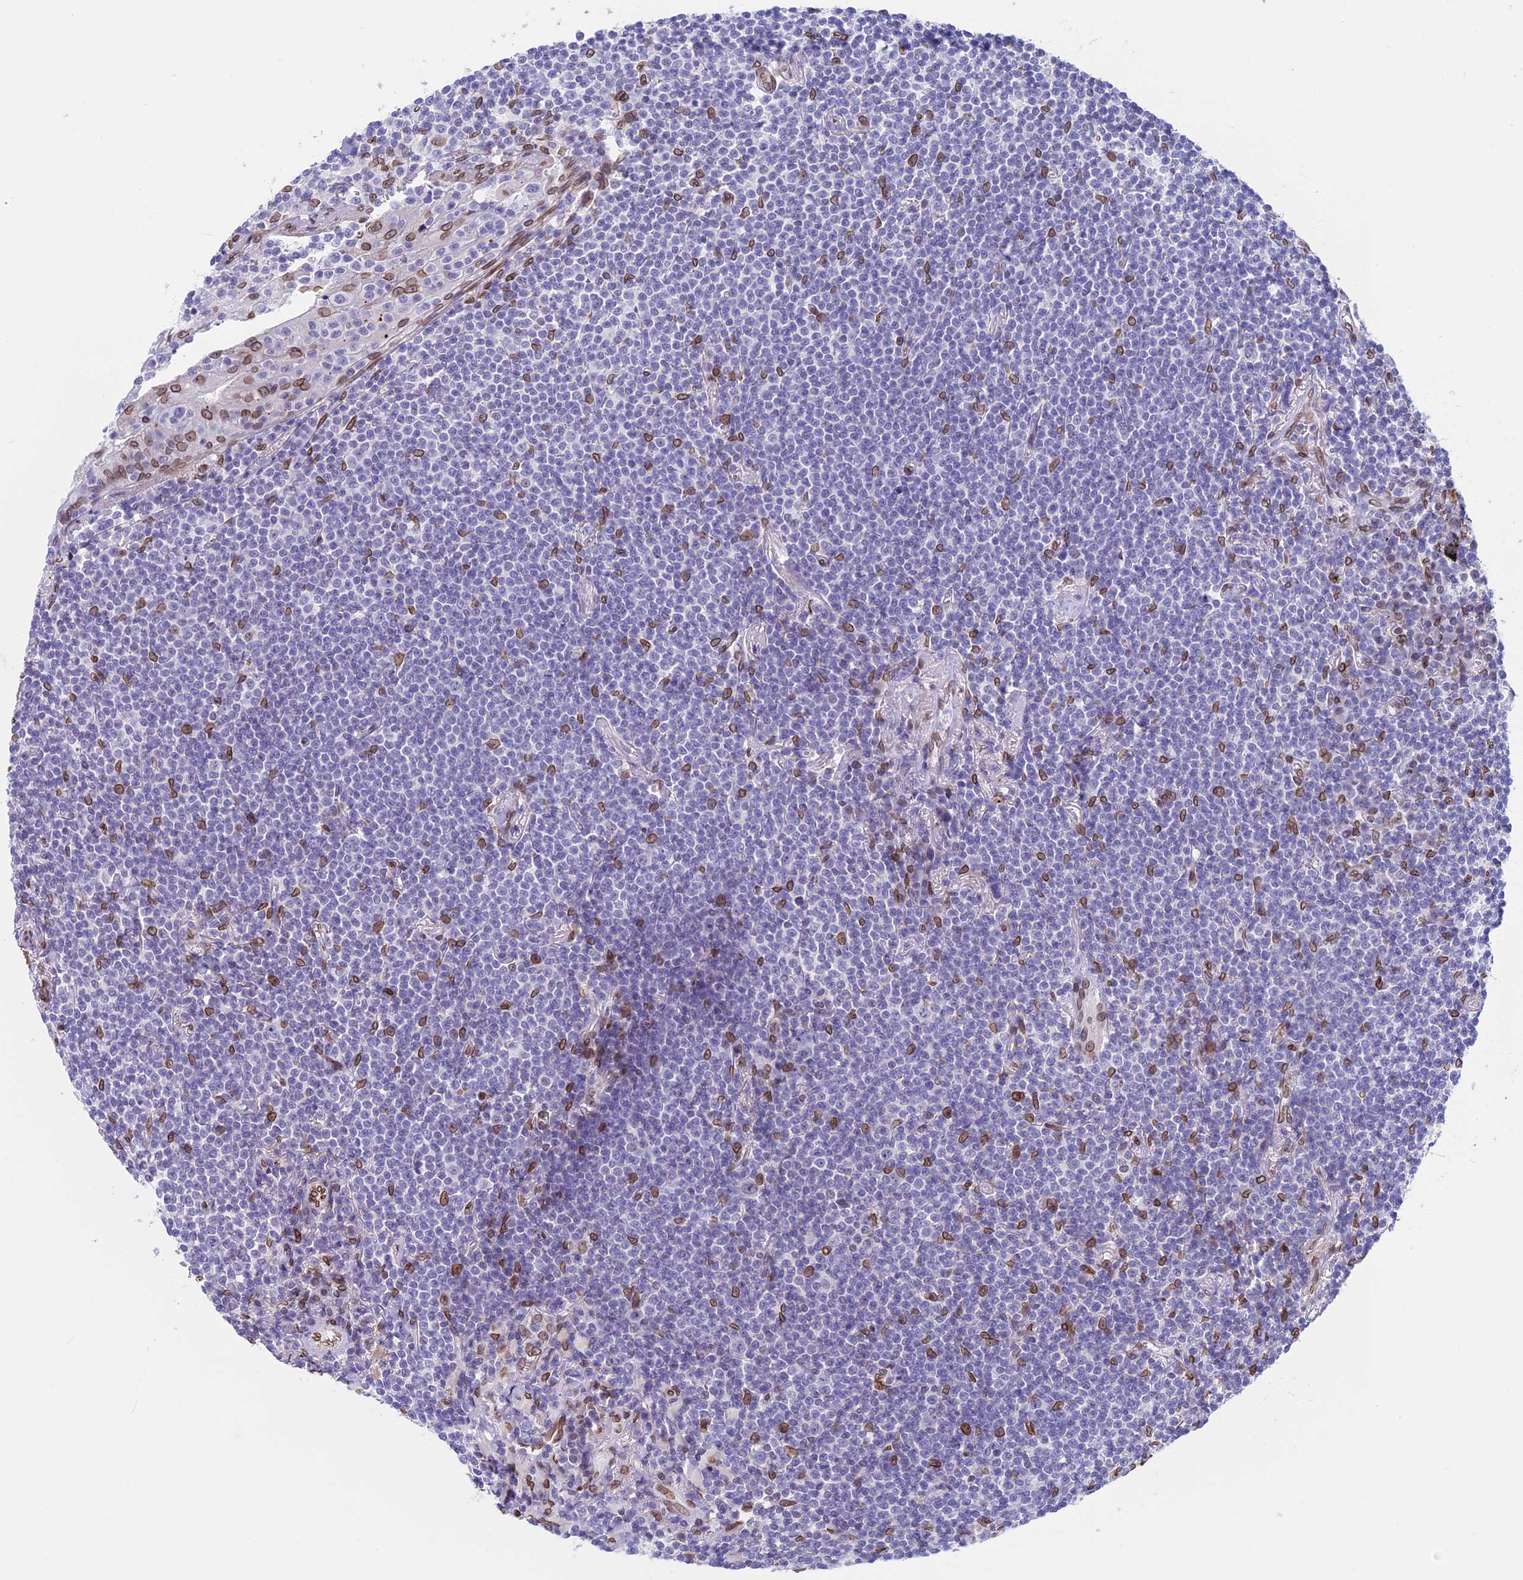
{"staining": {"intensity": "negative", "quantity": "none", "location": "none"}, "tissue": "lymphoma", "cell_type": "Tumor cells", "image_type": "cancer", "snomed": [{"axis": "morphology", "description": "Malignant lymphoma, non-Hodgkin's type, Low grade"}, {"axis": "topography", "description": "Lung"}], "caption": "A photomicrograph of human low-grade malignant lymphoma, non-Hodgkin's type is negative for staining in tumor cells.", "gene": "TMPRSS7", "patient": {"sex": "female", "age": 71}}